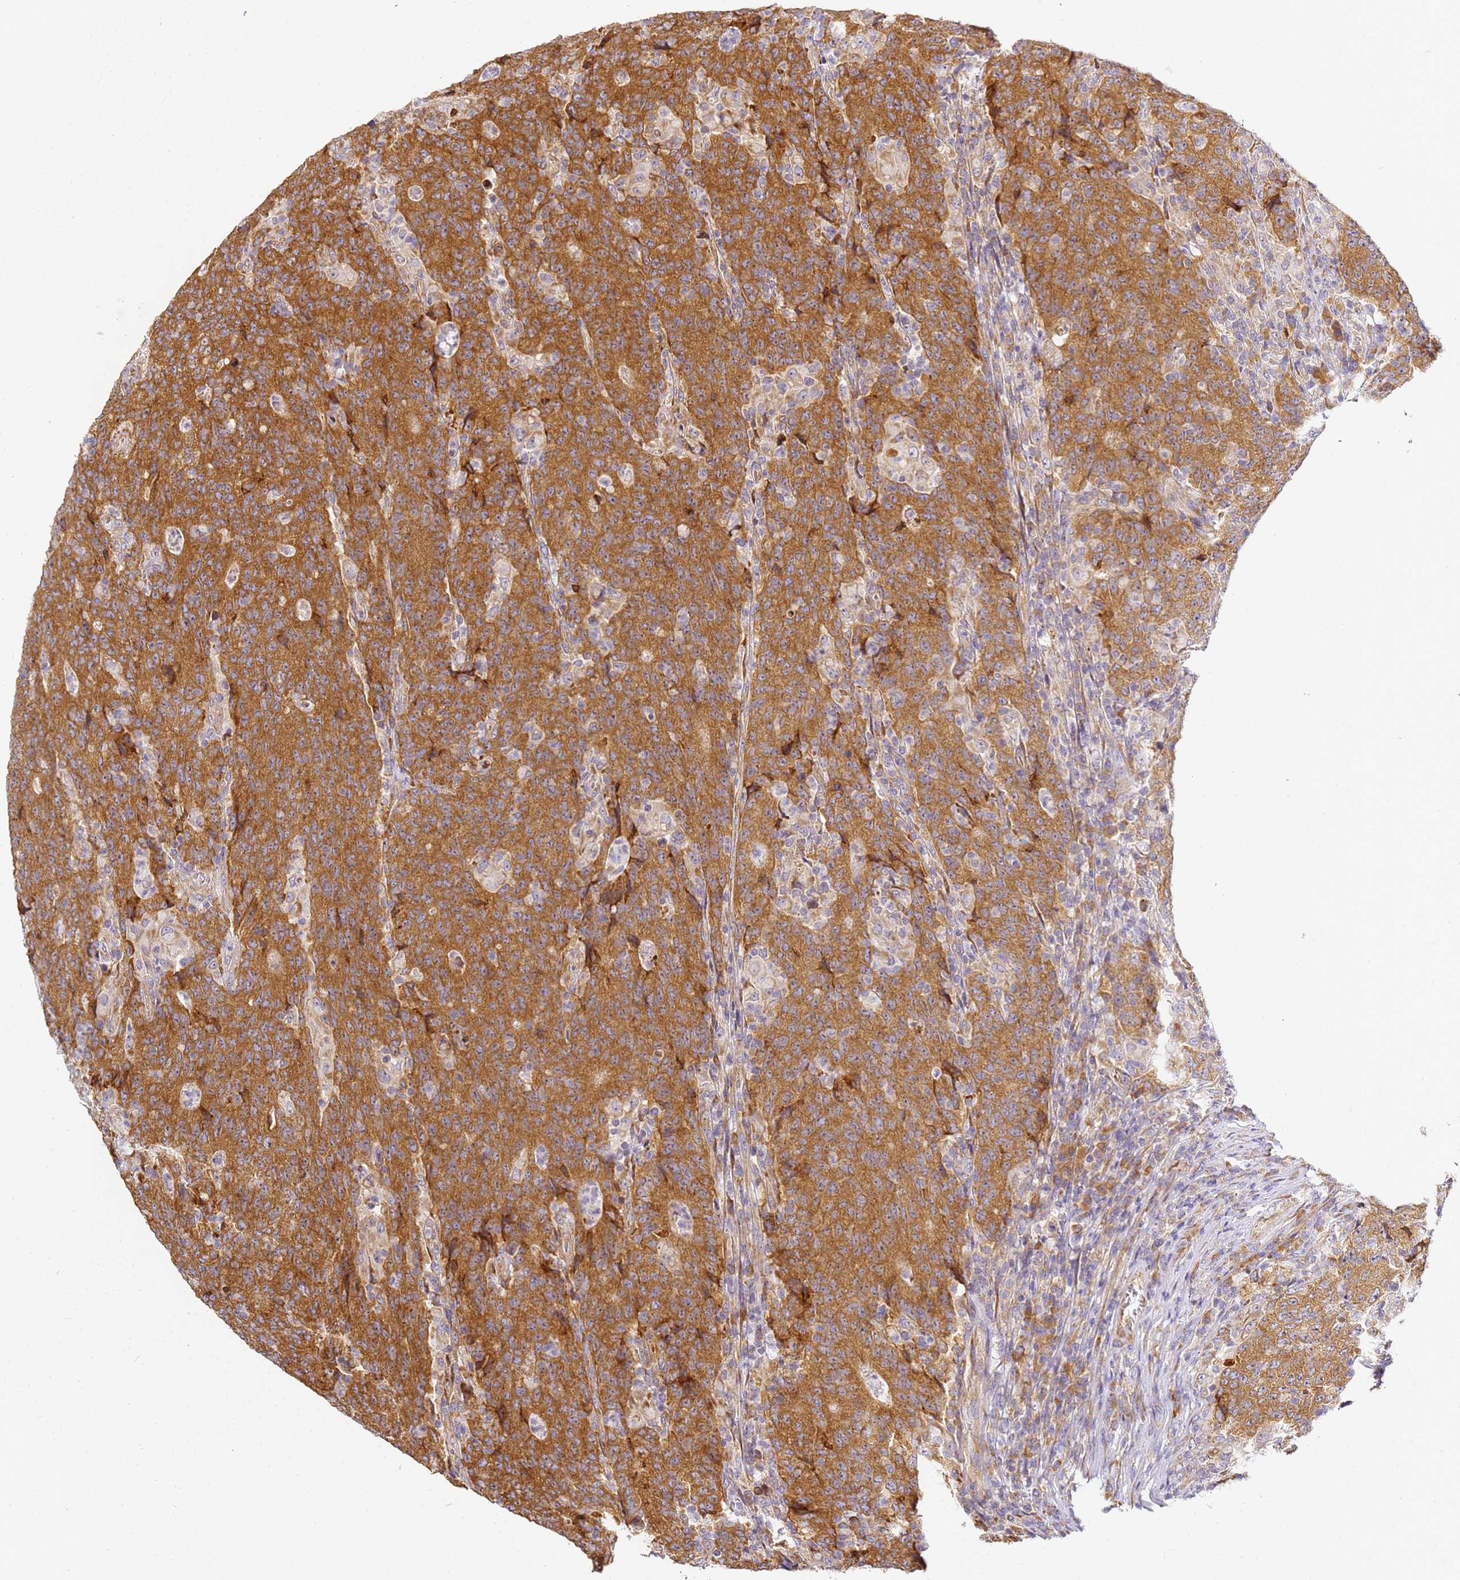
{"staining": {"intensity": "strong", "quantity": ">75%", "location": "cytoplasmic/membranous"}, "tissue": "colorectal cancer", "cell_type": "Tumor cells", "image_type": "cancer", "snomed": [{"axis": "morphology", "description": "Adenocarcinoma, NOS"}, {"axis": "topography", "description": "Colon"}], "caption": "Tumor cells show high levels of strong cytoplasmic/membranous expression in about >75% of cells in colorectal cancer.", "gene": "RPL13A", "patient": {"sex": "female", "age": 75}}